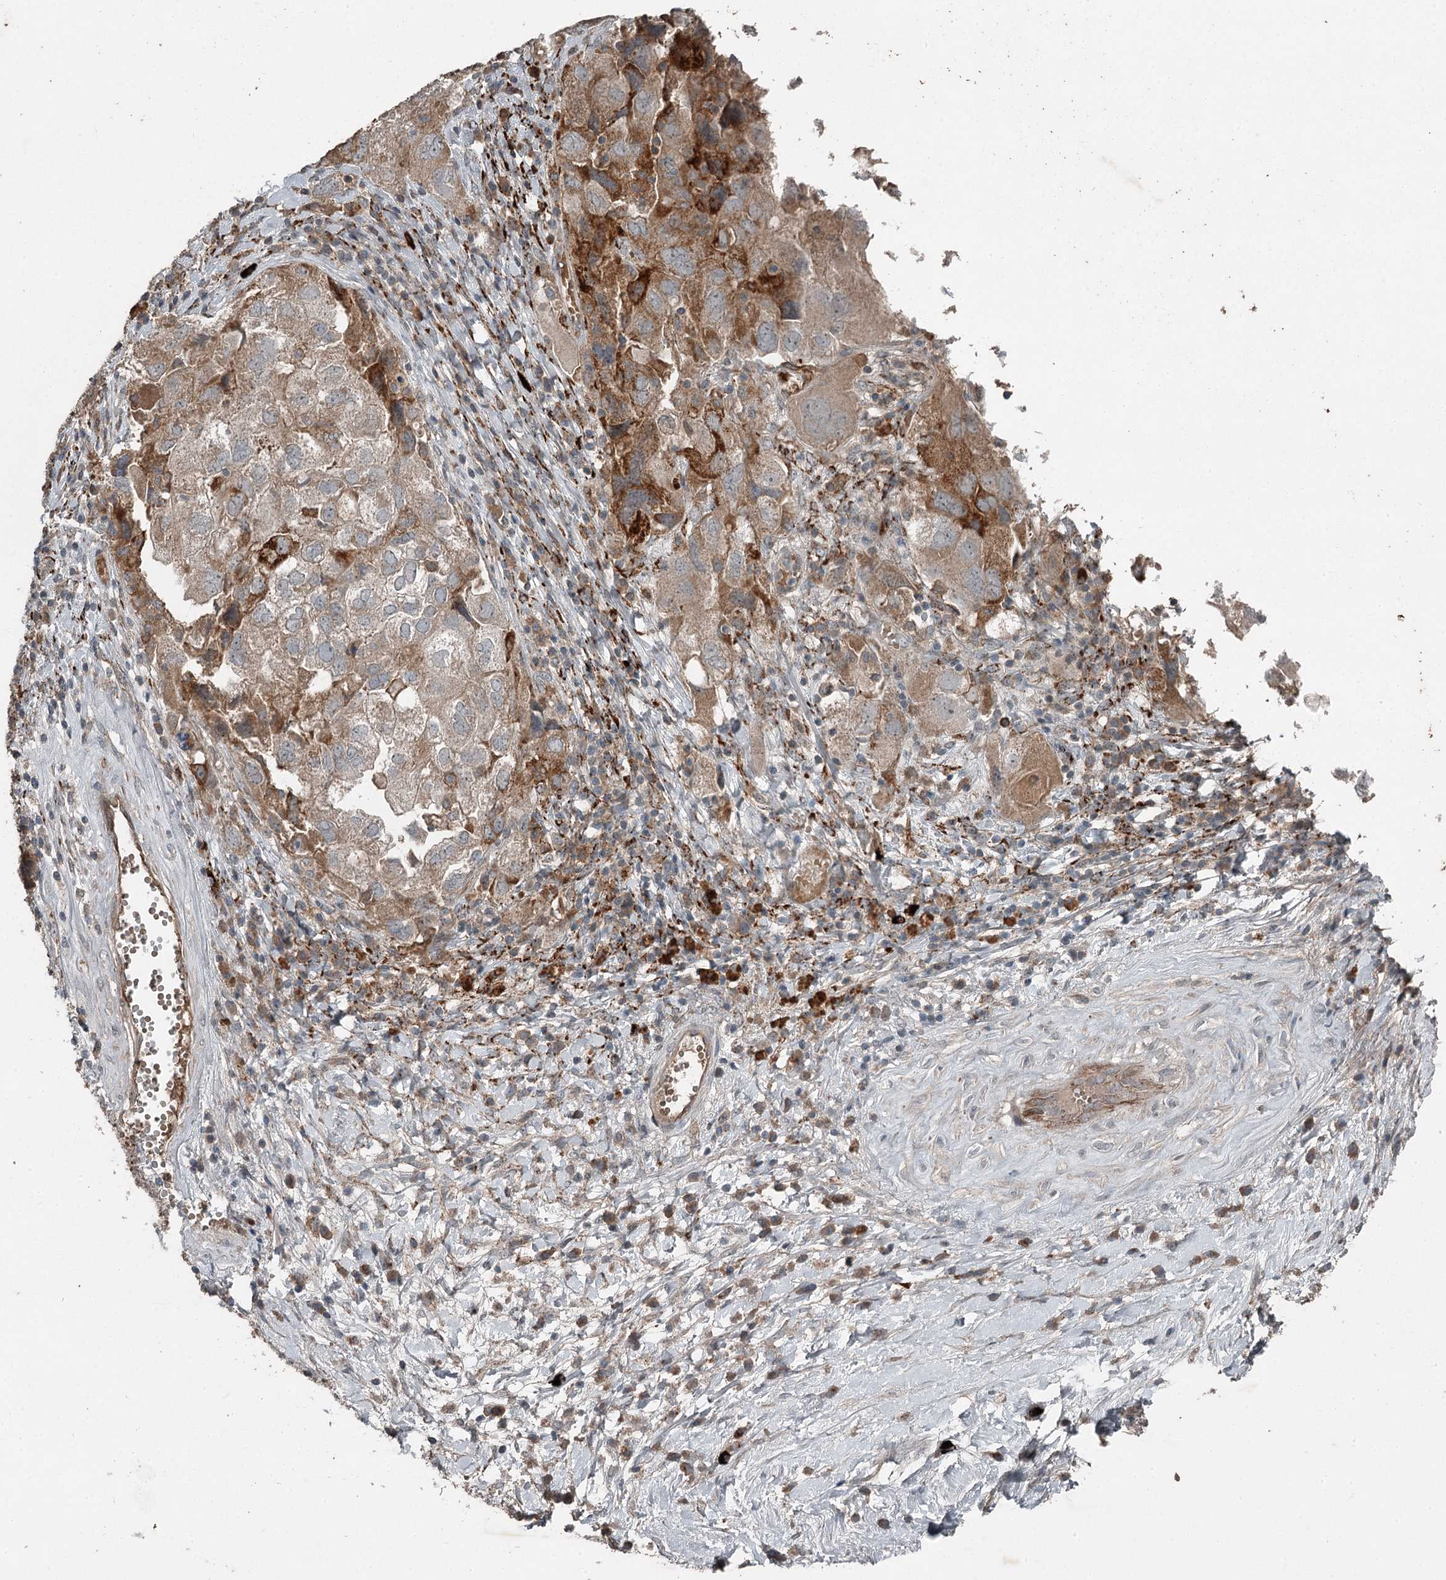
{"staining": {"intensity": "moderate", "quantity": "<25%", "location": "cytoplasmic/membranous"}, "tissue": "ovarian cancer", "cell_type": "Tumor cells", "image_type": "cancer", "snomed": [{"axis": "morphology", "description": "Carcinoma, NOS"}, {"axis": "morphology", "description": "Cystadenocarcinoma, serous, NOS"}, {"axis": "topography", "description": "Ovary"}], "caption": "Moderate cytoplasmic/membranous staining for a protein is identified in about <25% of tumor cells of serous cystadenocarcinoma (ovarian) using IHC.", "gene": "SLC39A8", "patient": {"sex": "female", "age": 69}}